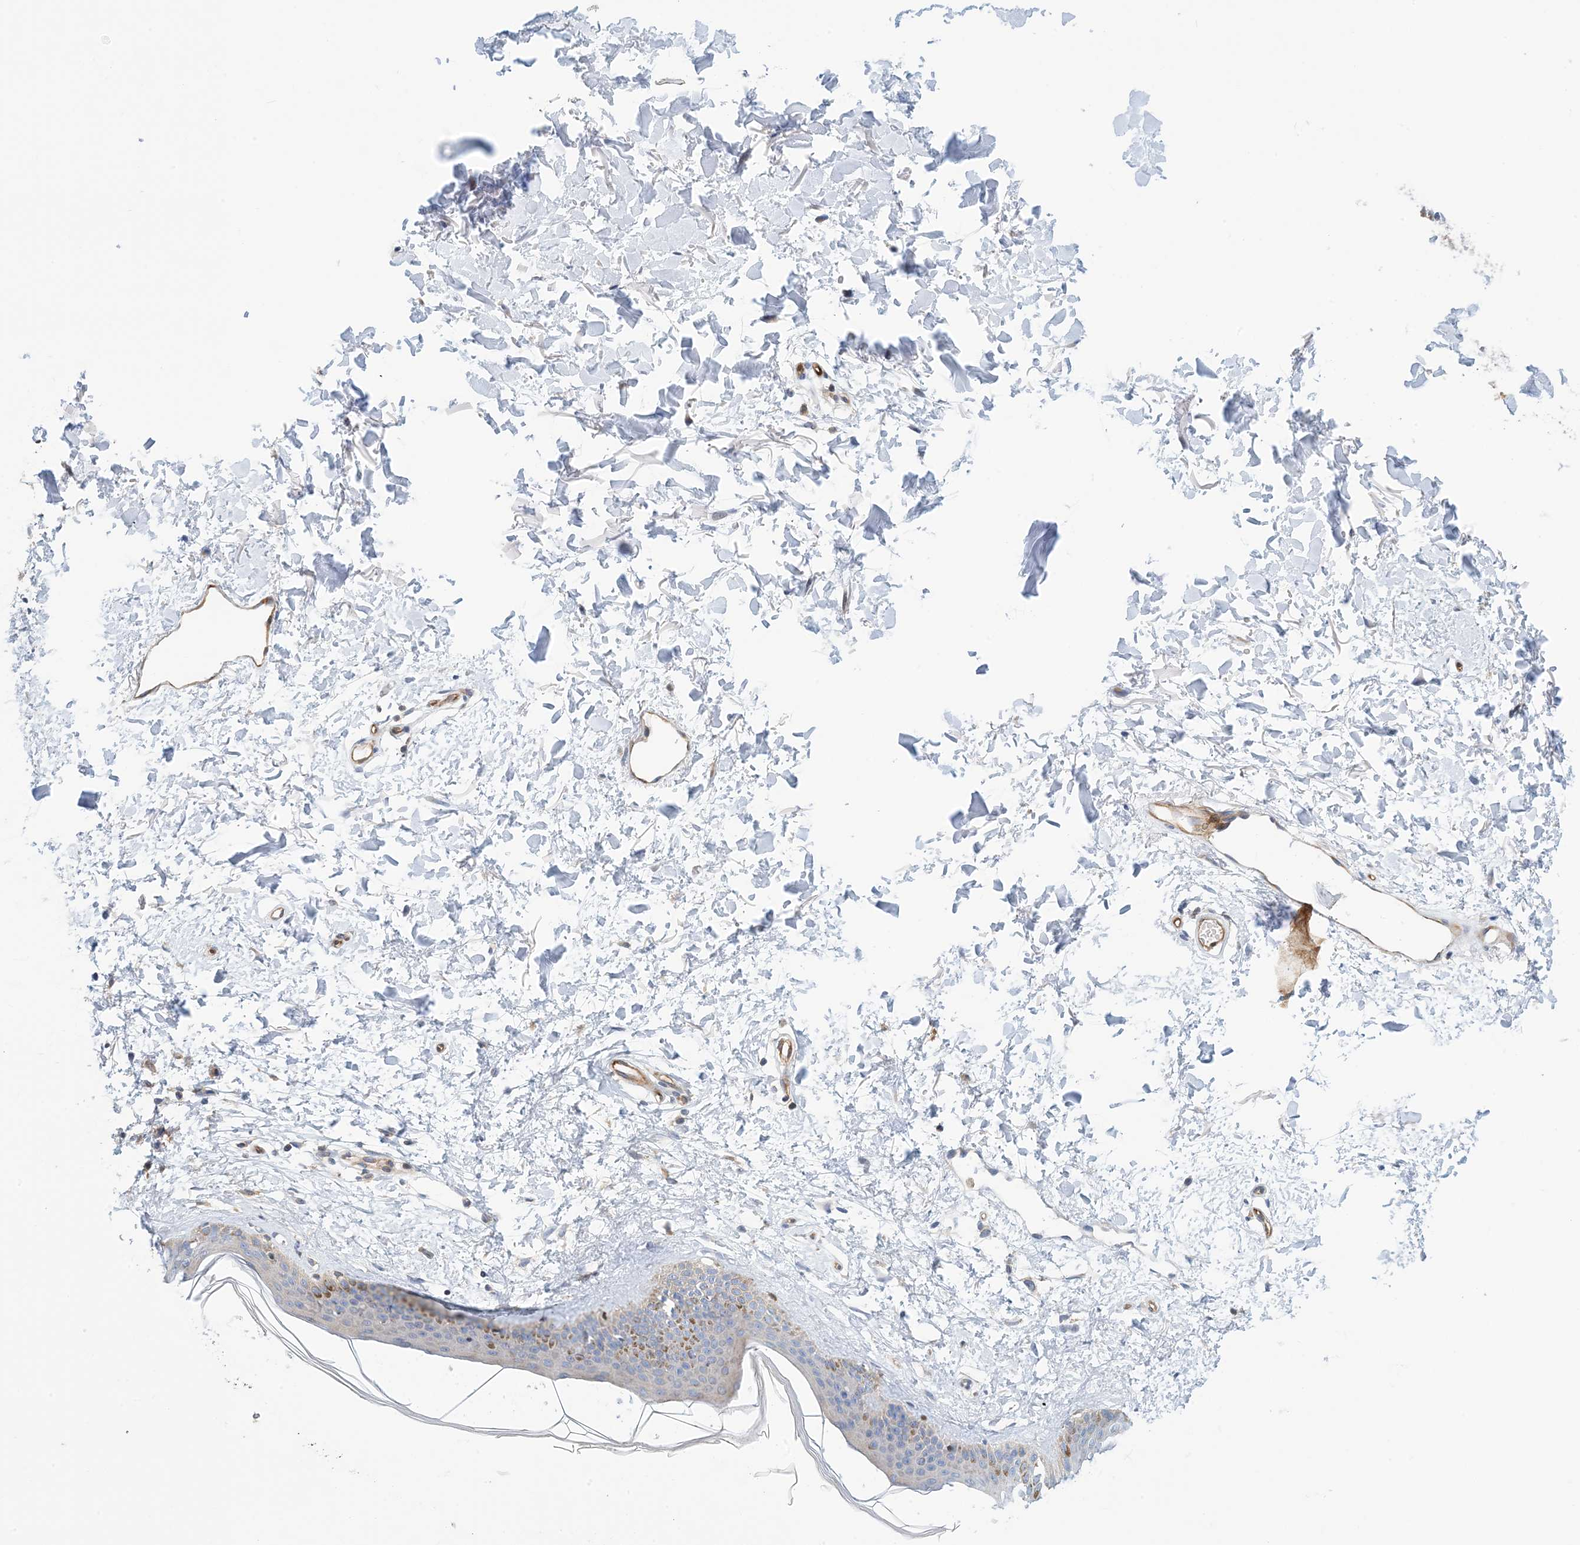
{"staining": {"intensity": "negative", "quantity": "none", "location": "none"}, "tissue": "skin", "cell_type": "Fibroblasts", "image_type": "normal", "snomed": [{"axis": "morphology", "description": "Normal tissue, NOS"}, {"axis": "topography", "description": "Skin"}], "caption": "This is an immunohistochemistry image of normal human skin. There is no positivity in fibroblasts.", "gene": "PCDHA2", "patient": {"sex": "female", "age": 58}}